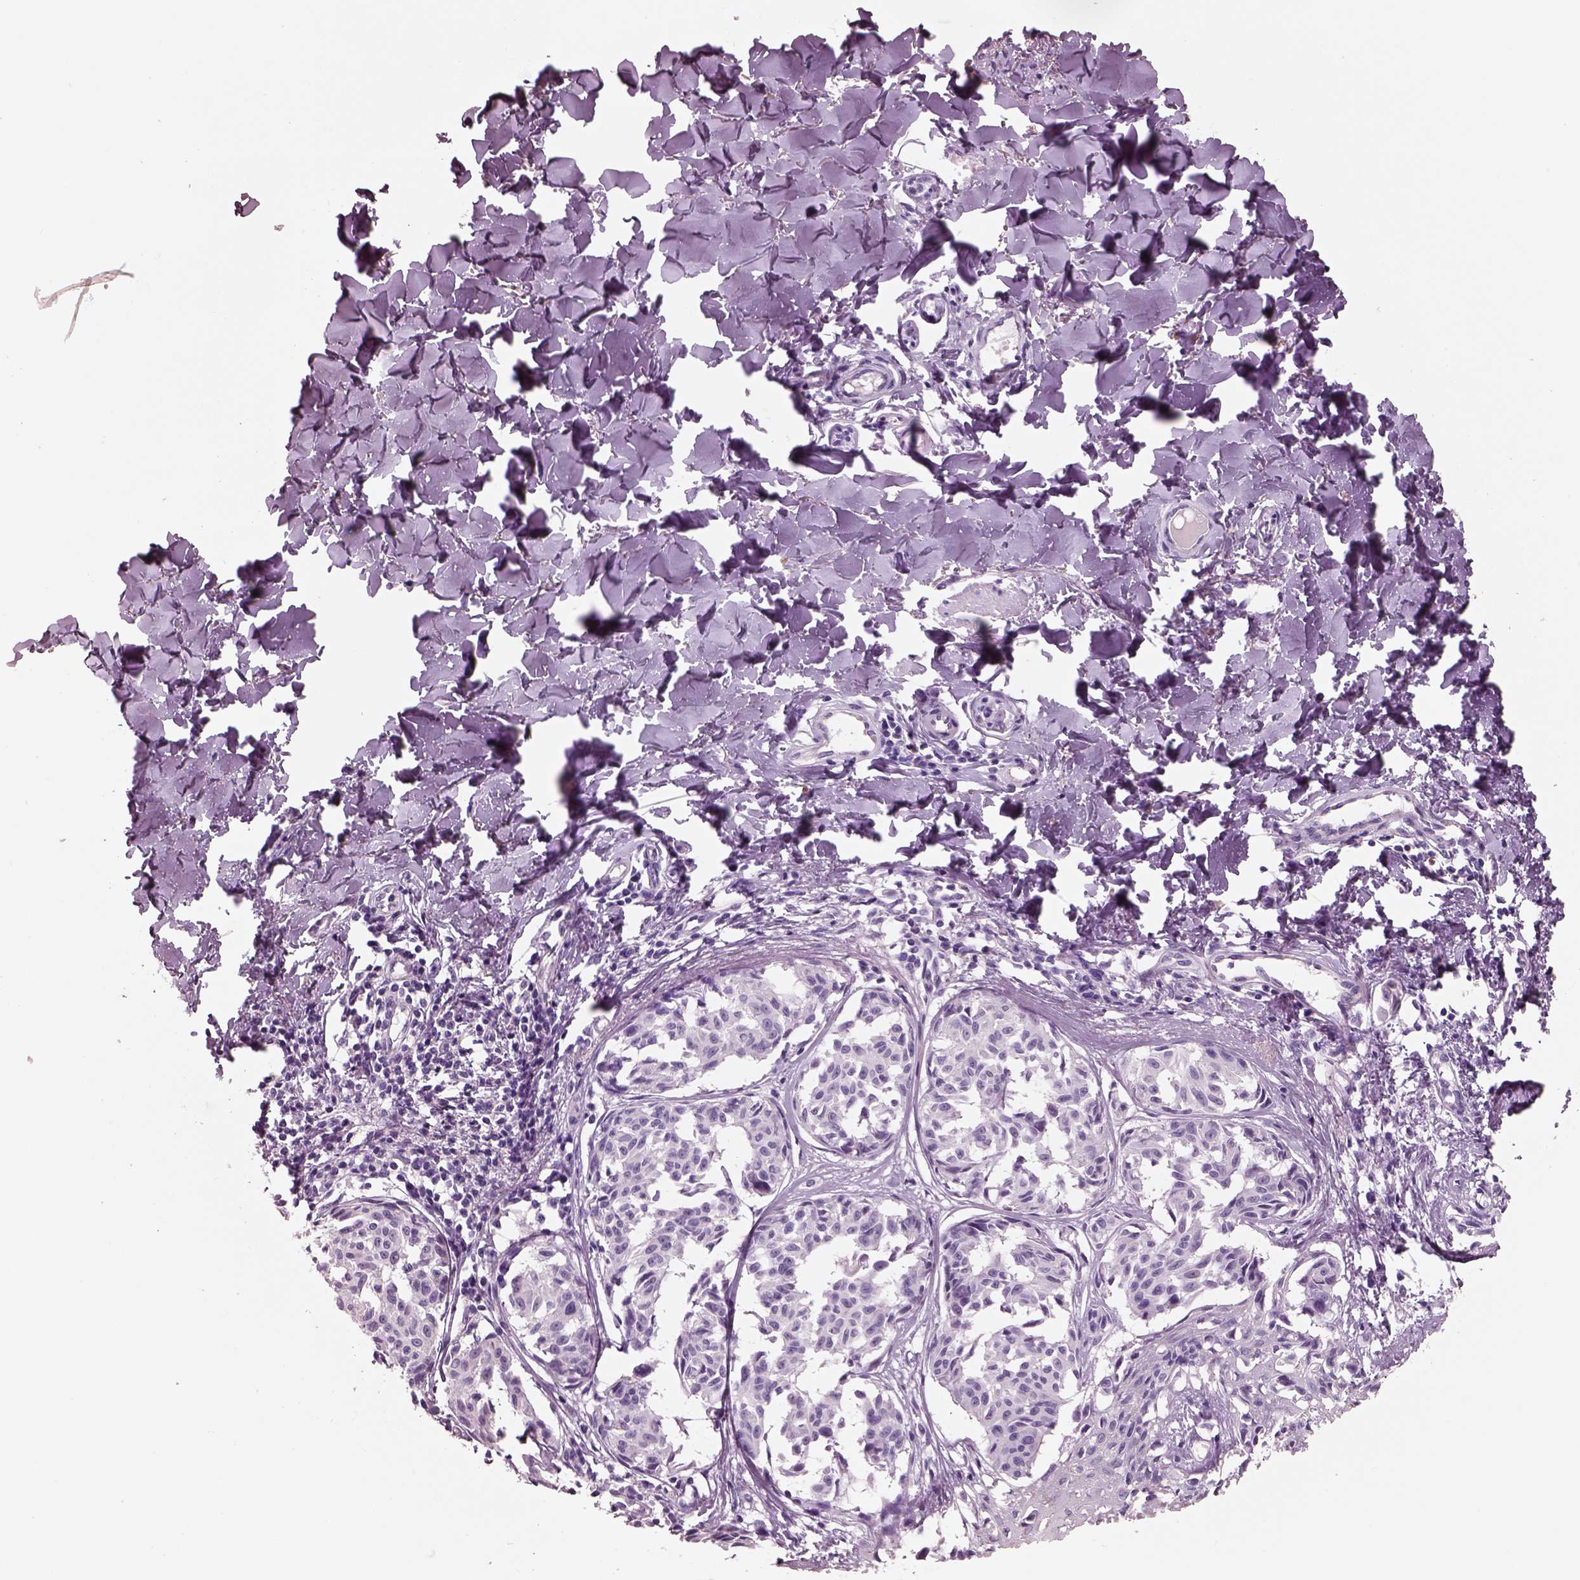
{"staining": {"intensity": "negative", "quantity": "none", "location": "none"}, "tissue": "melanoma", "cell_type": "Tumor cells", "image_type": "cancer", "snomed": [{"axis": "morphology", "description": "Malignant melanoma, NOS"}, {"axis": "topography", "description": "Skin"}], "caption": "The image reveals no significant expression in tumor cells of malignant melanoma. Brightfield microscopy of IHC stained with DAB (brown) and hematoxylin (blue), captured at high magnification.", "gene": "IGLL1", "patient": {"sex": "male", "age": 51}}